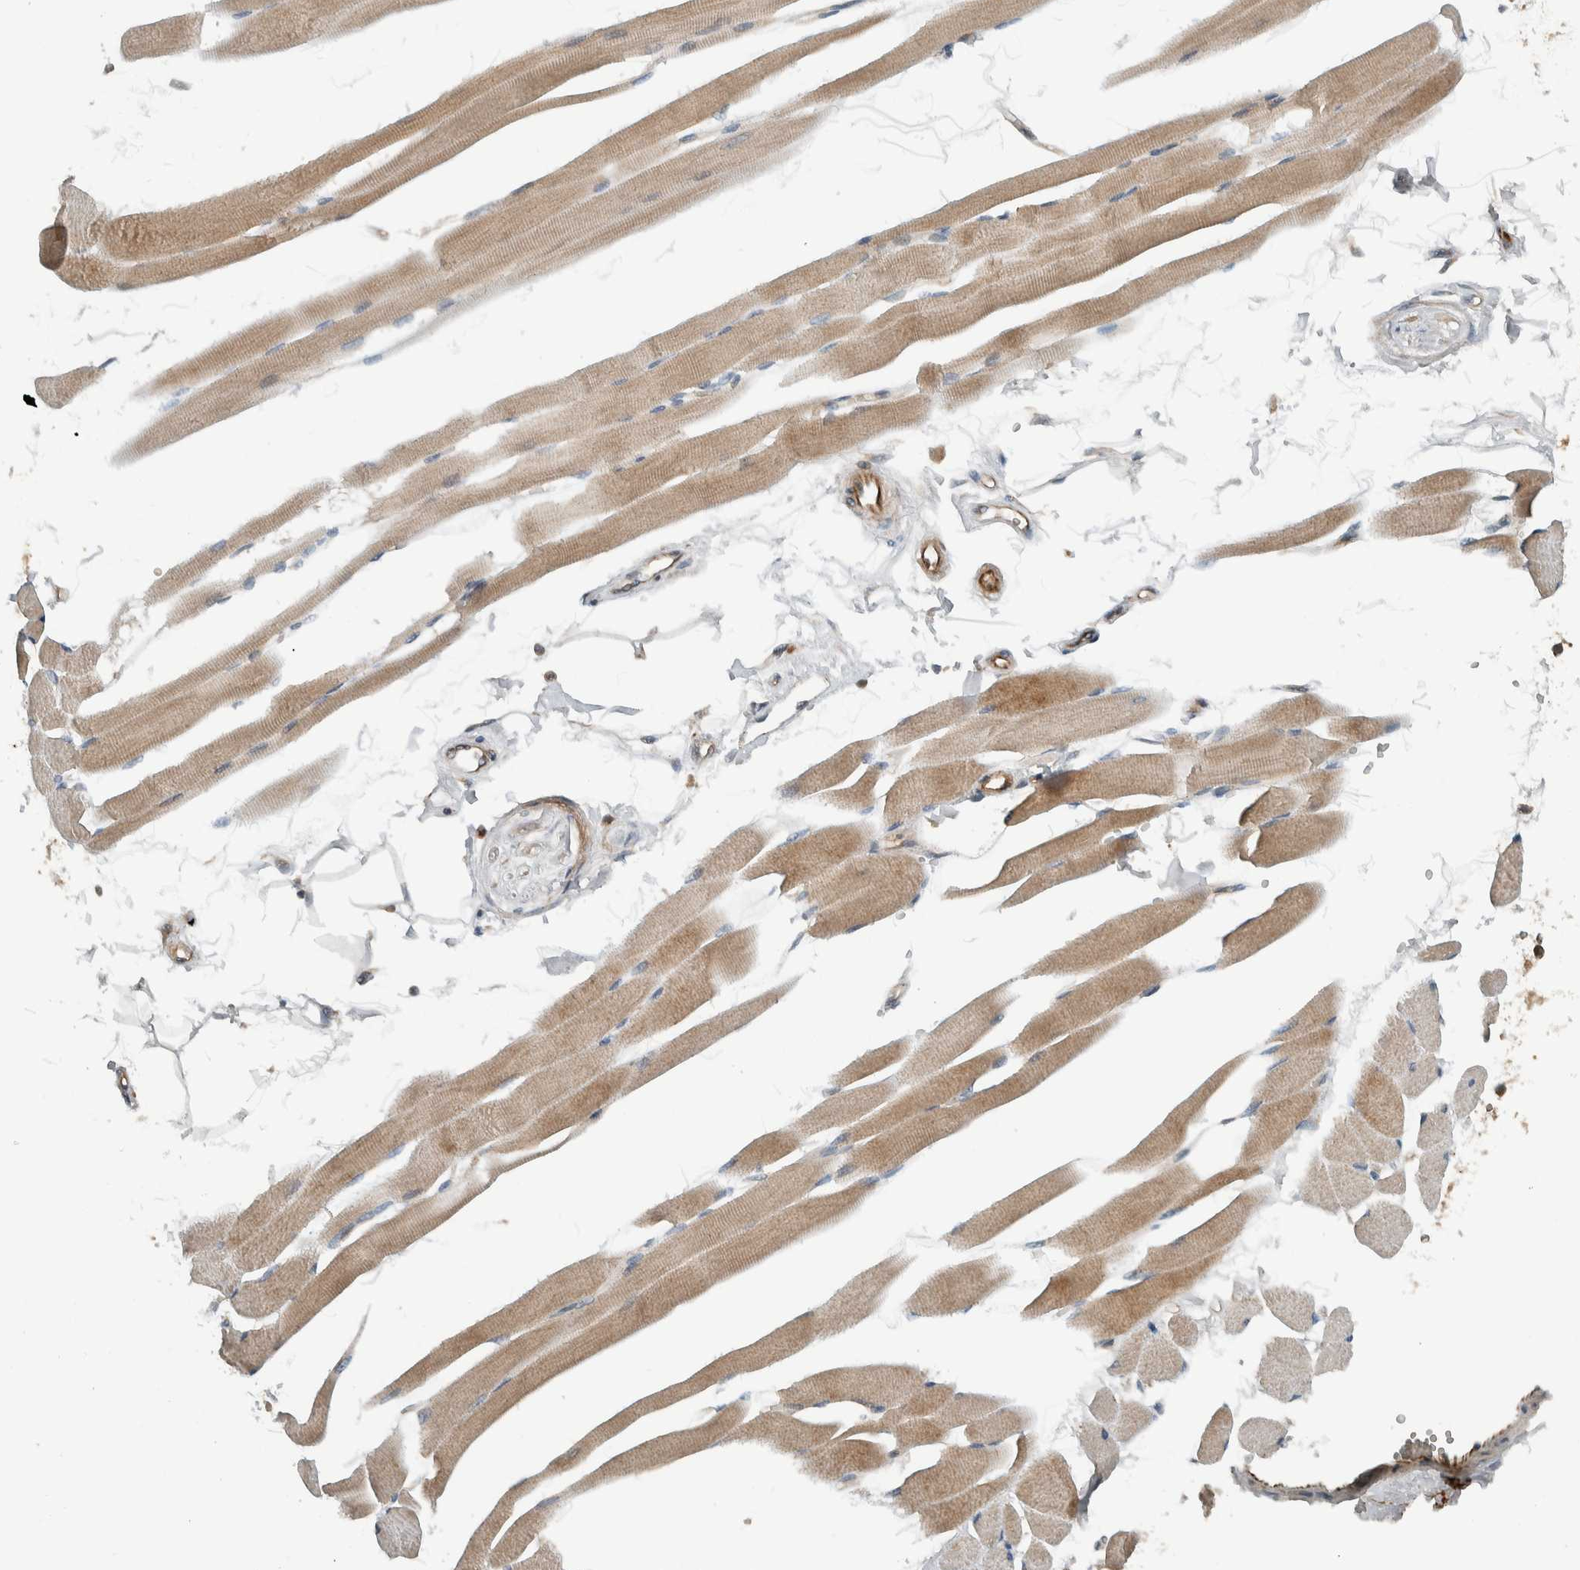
{"staining": {"intensity": "moderate", "quantity": ">75%", "location": "cytoplasmic/membranous"}, "tissue": "skeletal muscle", "cell_type": "Myocytes", "image_type": "normal", "snomed": [{"axis": "morphology", "description": "Normal tissue, NOS"}, {"axis": "topography", "description": "Skeletal muscle"}, {"axis": "topography", "description": "Peripheral nerve tissue"}], "caption": "The immunohistochemical stain shows moderate cytoplasmic/membranous expression in myocytes of unremarkable skeletal muscle.", "gene": "ARMC7", "patient": {"sex": "female", "age": 84}}